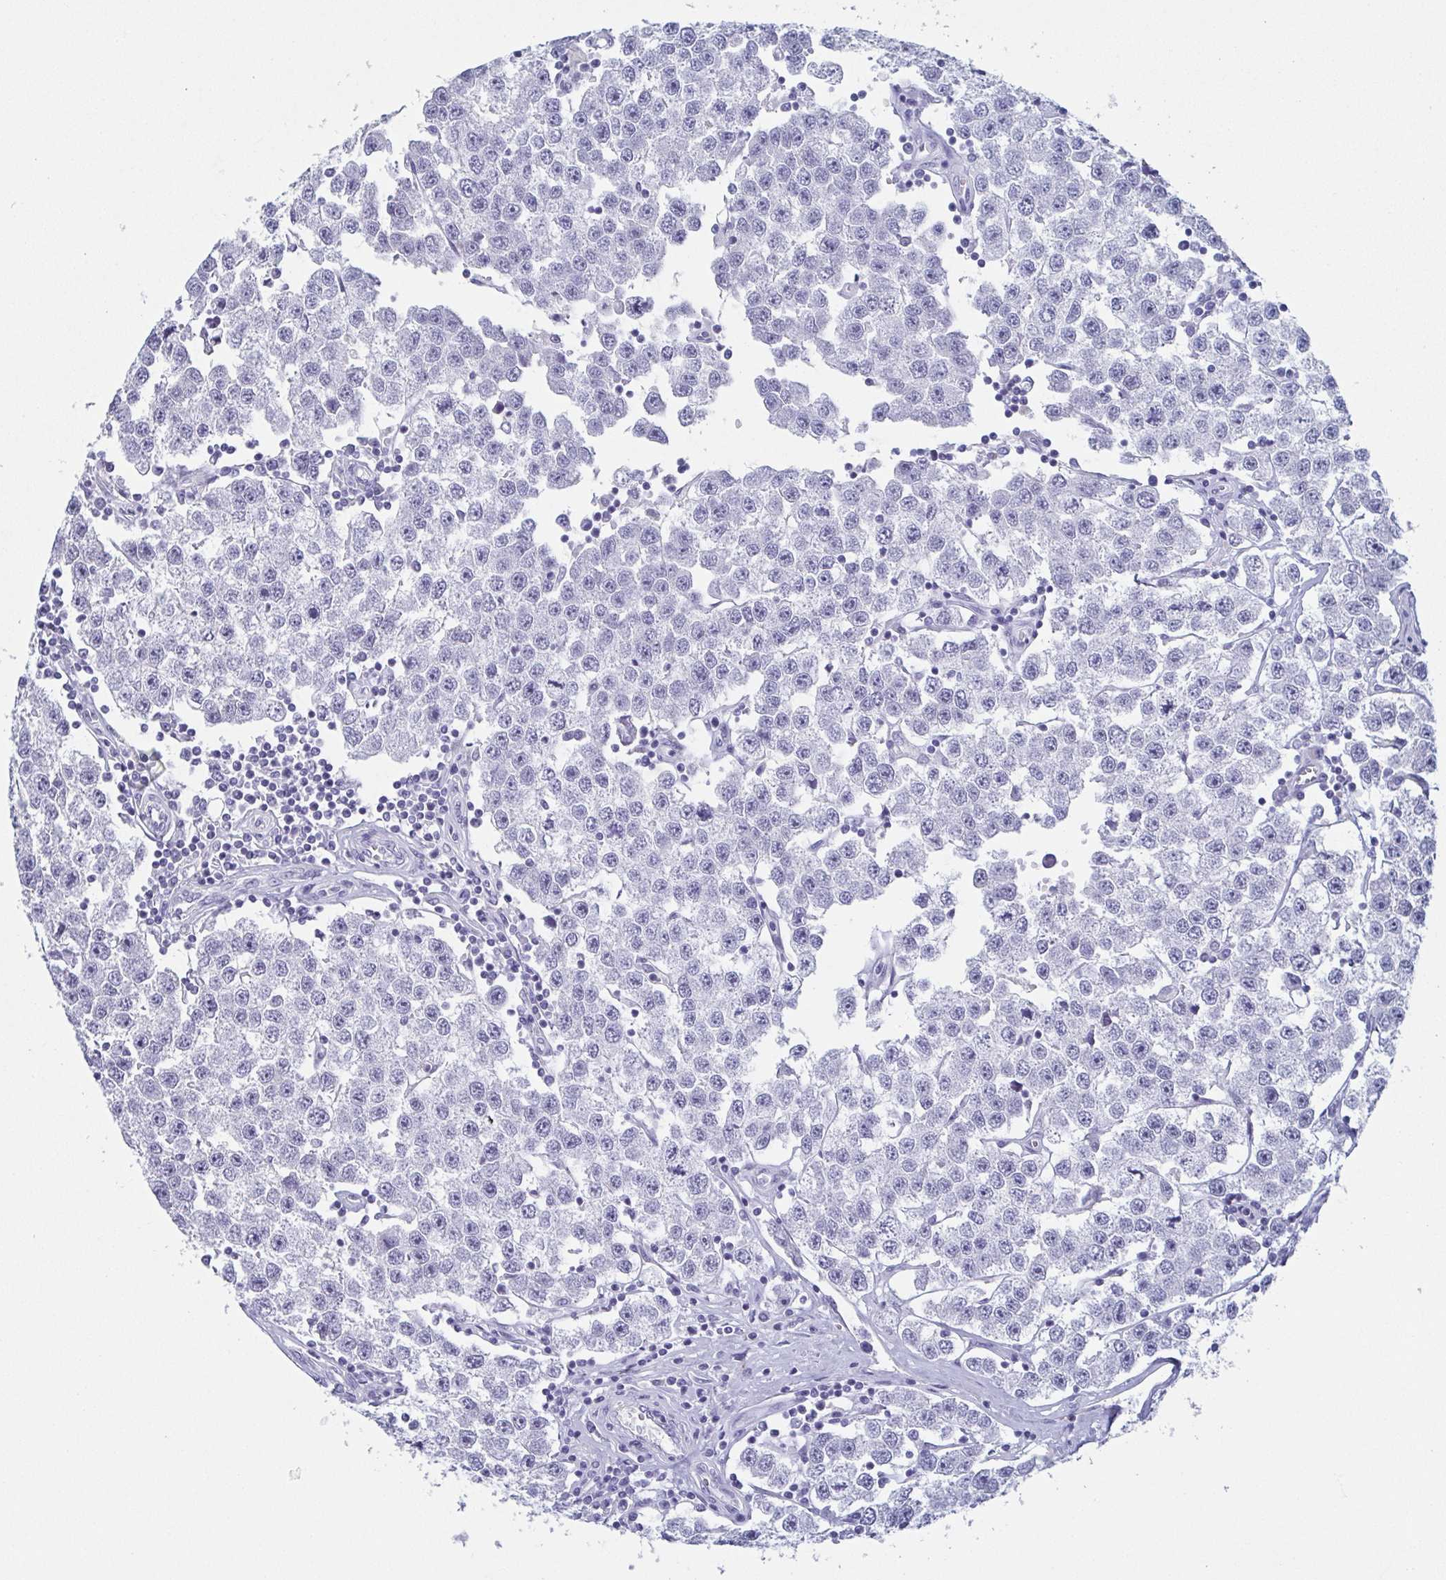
{"staining": {"intensity": "negative", "quantity": "none", "location": "none"}, "tissue": "testis cancer", "cell_type": "Tumor cells", "image_type": "cancer", "snomed": [{"axis": "morphology", "description": "Seminoma, NOS"}, {"axis": "topography", "description": "Testis"}], "caption": "Photomicrograph shows no protein positivity in tumor cells of testis seminoma tissue. The staining is performed using DAB (3,3'-diaminobenzidine) brown chromogen with nuclei counter-stained in using hematoxylin.", "gene": "REG4", "patient": {"sex": "male", "age": 34}}